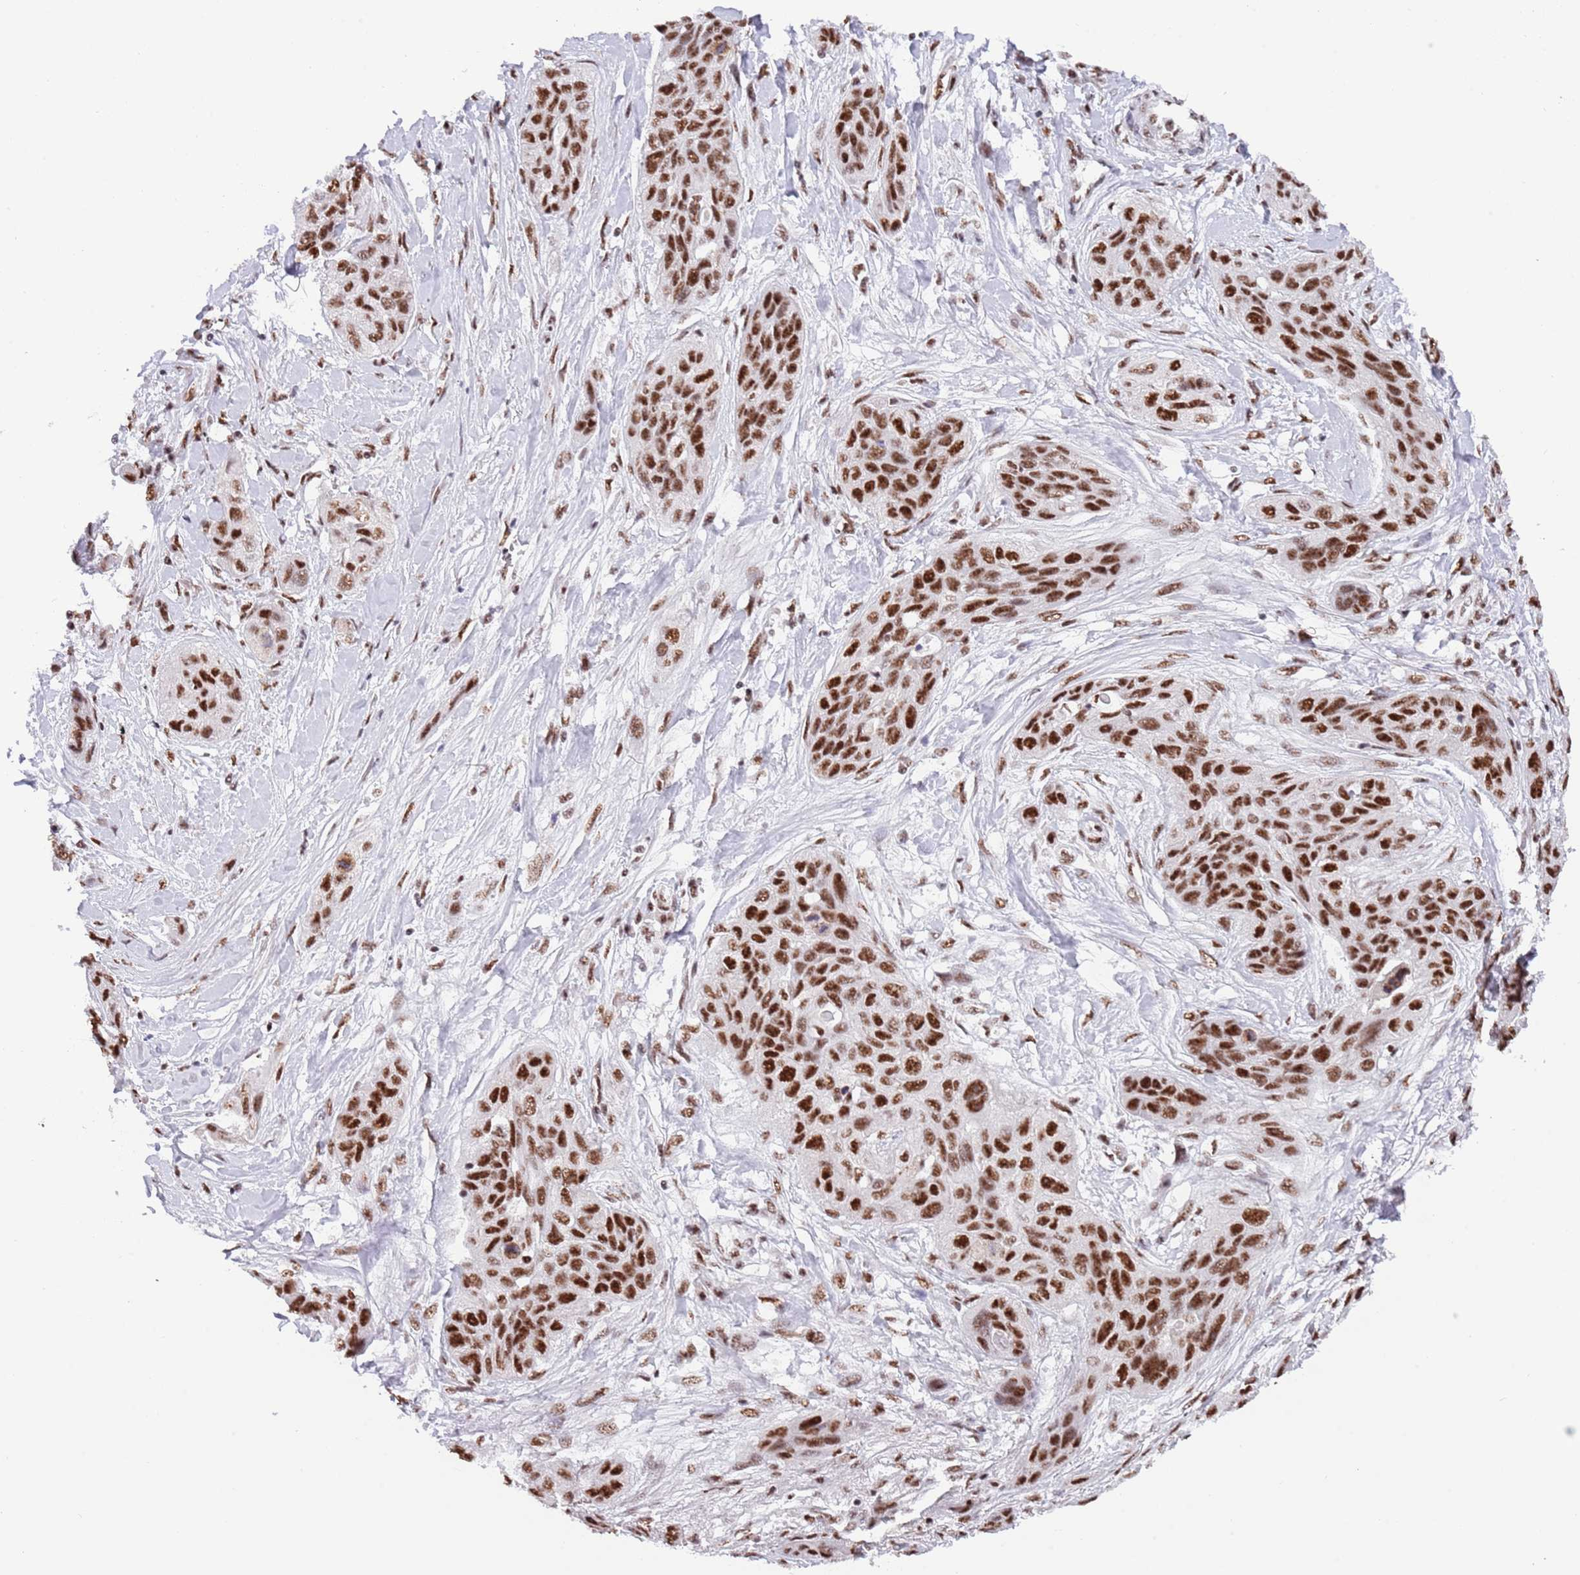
{"staining": {"intensity": "strong", "quantity": ">75%", "location": "nuclear"}, "tissue": "lung cancer", "cell_type": "Tumor cells", "image_type": "cancer", "snomed": [{"axis": "morphology", "description": "Squamous cell carcinoma, NOS"}, {"axis": "topography", "description": "Lung"}], "caption": "A histopathology image of human lung cancer (squamous cell carcinoma) stained for a protein reveals strong nuclear brown staining in tumor cells.", "gene": "SF3A2", "patient": {"sex": "female", "age": 70}}